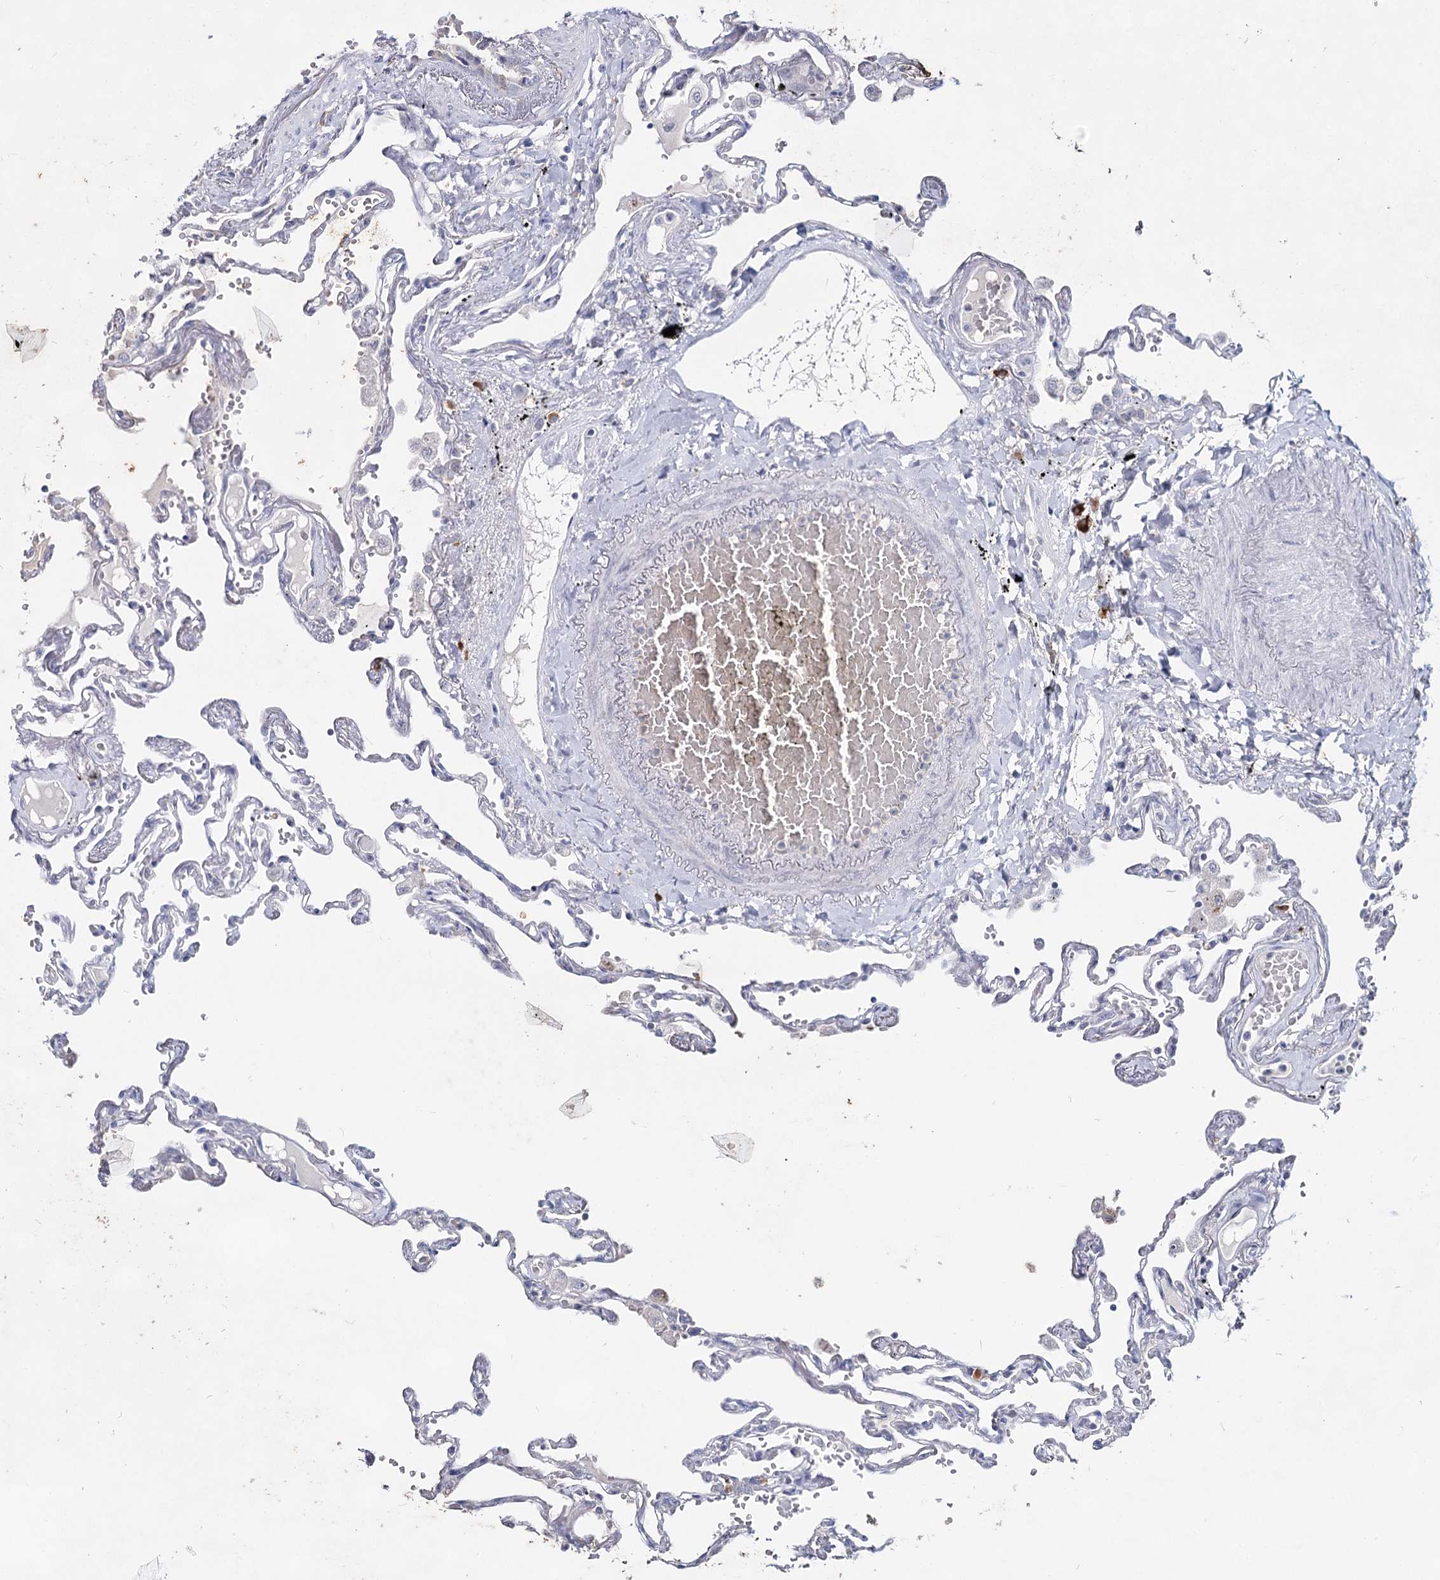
{"staining": {"intensity": "negative", "quantity": "none", "location": "none"}, "tissue": "lung", "cell_type": "Alveolar cells", "image_type": "normal", "snomed": [{"axis": "morphology", "description": "Normal tissue, NOS"}, {"axis": "topography", "description": "Lung"}], "caption": "Protein analysis of unremarkable lung reveals no significant positivity in alveolar cells. (DAB (3,3'-diaminobenzidine) IHC with hematoxylin counter stain).", "gene": "CCDC73", "patient": {"sex": "female", "age": 67}}